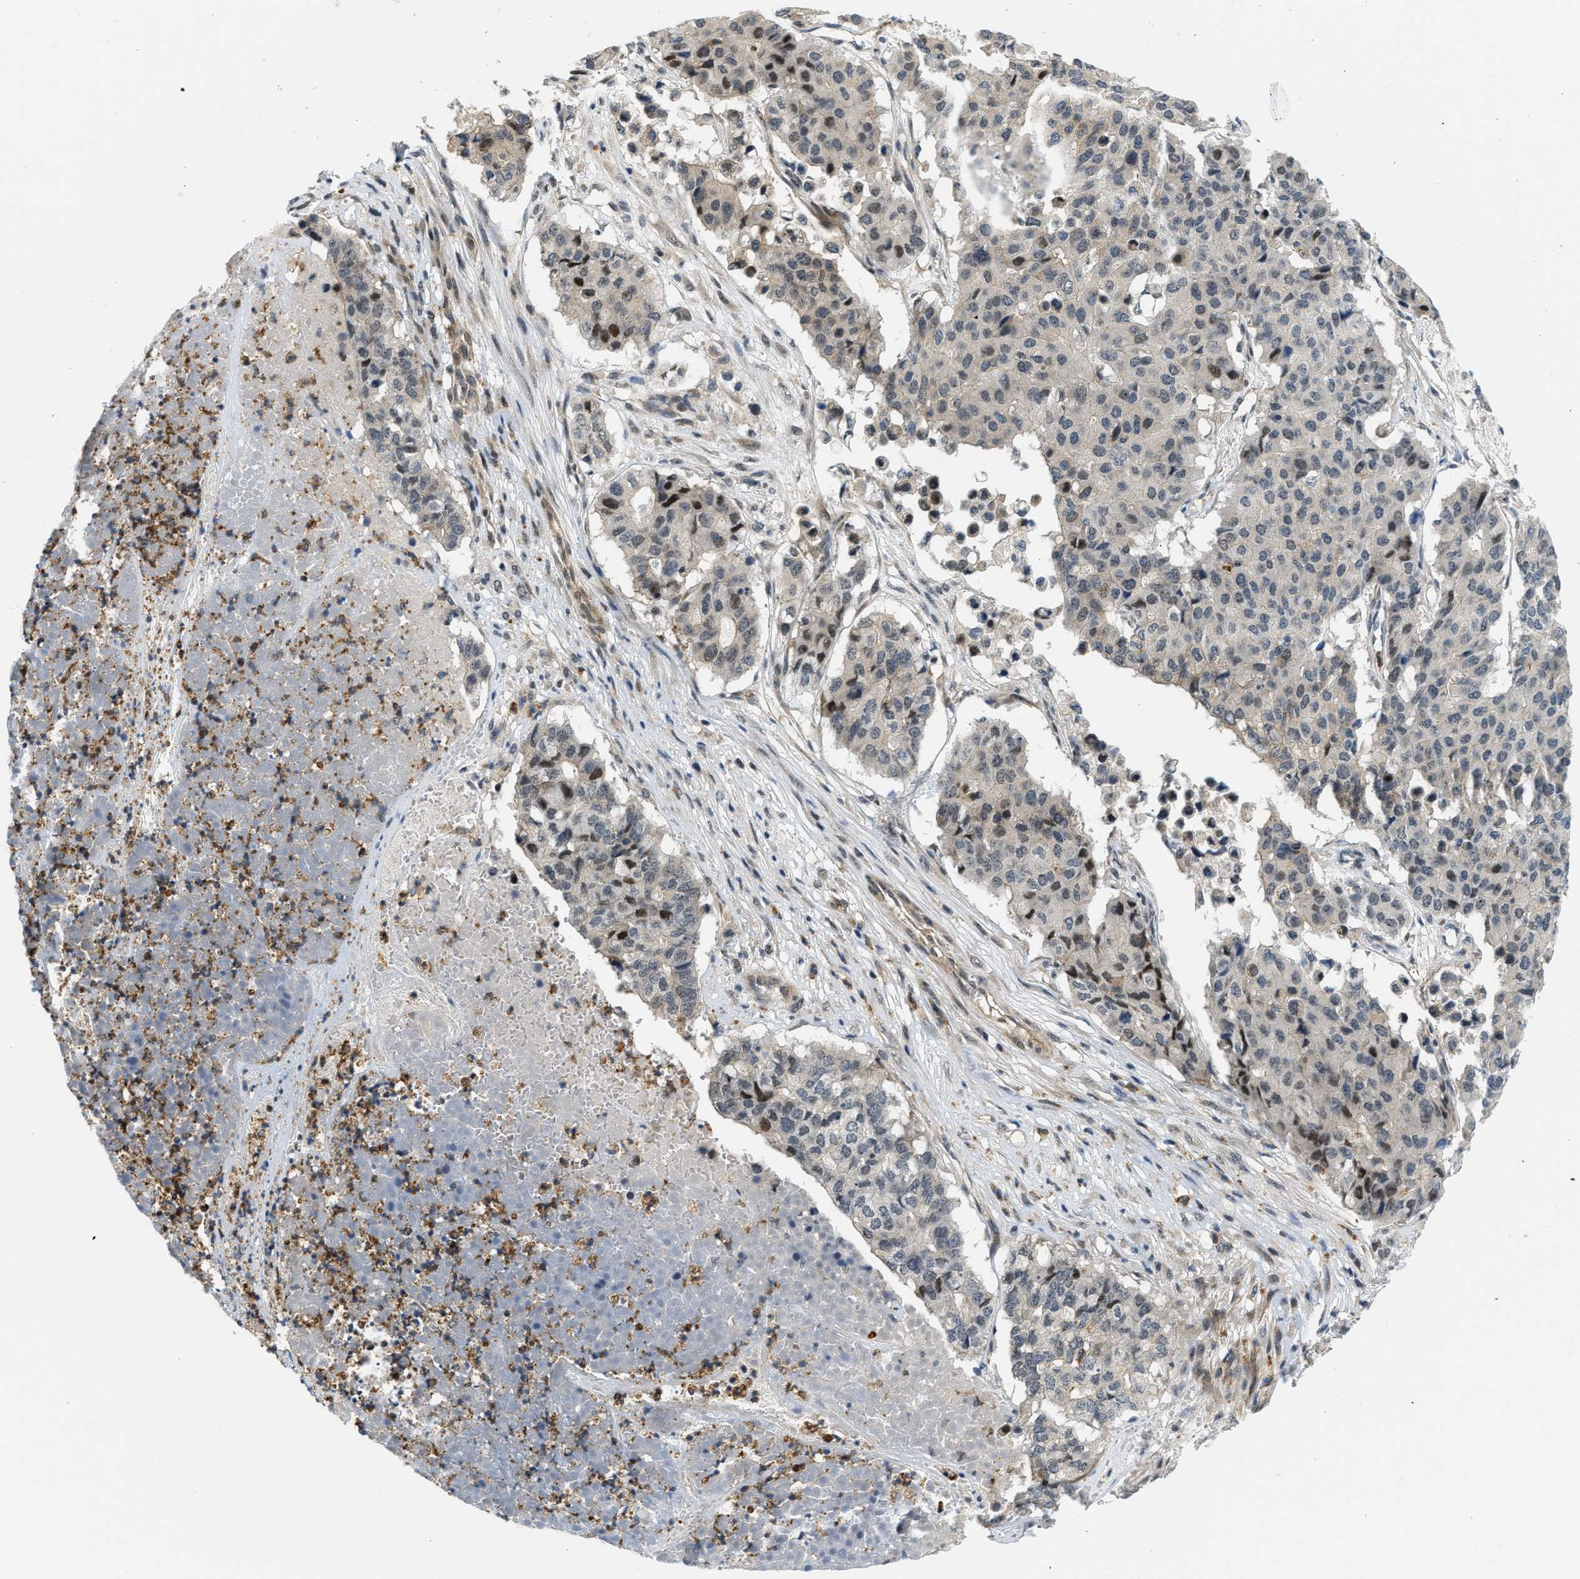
{"staining": {"intensity": "moderate", "quantity": "<25%", "location": "nuclear"}, "tissue": "pancreatic cancer", "cell_type": "Tumor cells", "image_type": "cancer", "snomed": [{"axis": "morphology", "description": "Adenocarcinoma, NOS"}, {"axis": "topography", "description": "Pancreas"}], "caption": "Immunohistochemistry (IHC) of human pancreatic adenocarcinoma reveals low levels of moderate nuclear positivity in about <25% of tumor cells.", "gene": "KMT2A", "patient": {"sex": "male", "age": 50}}